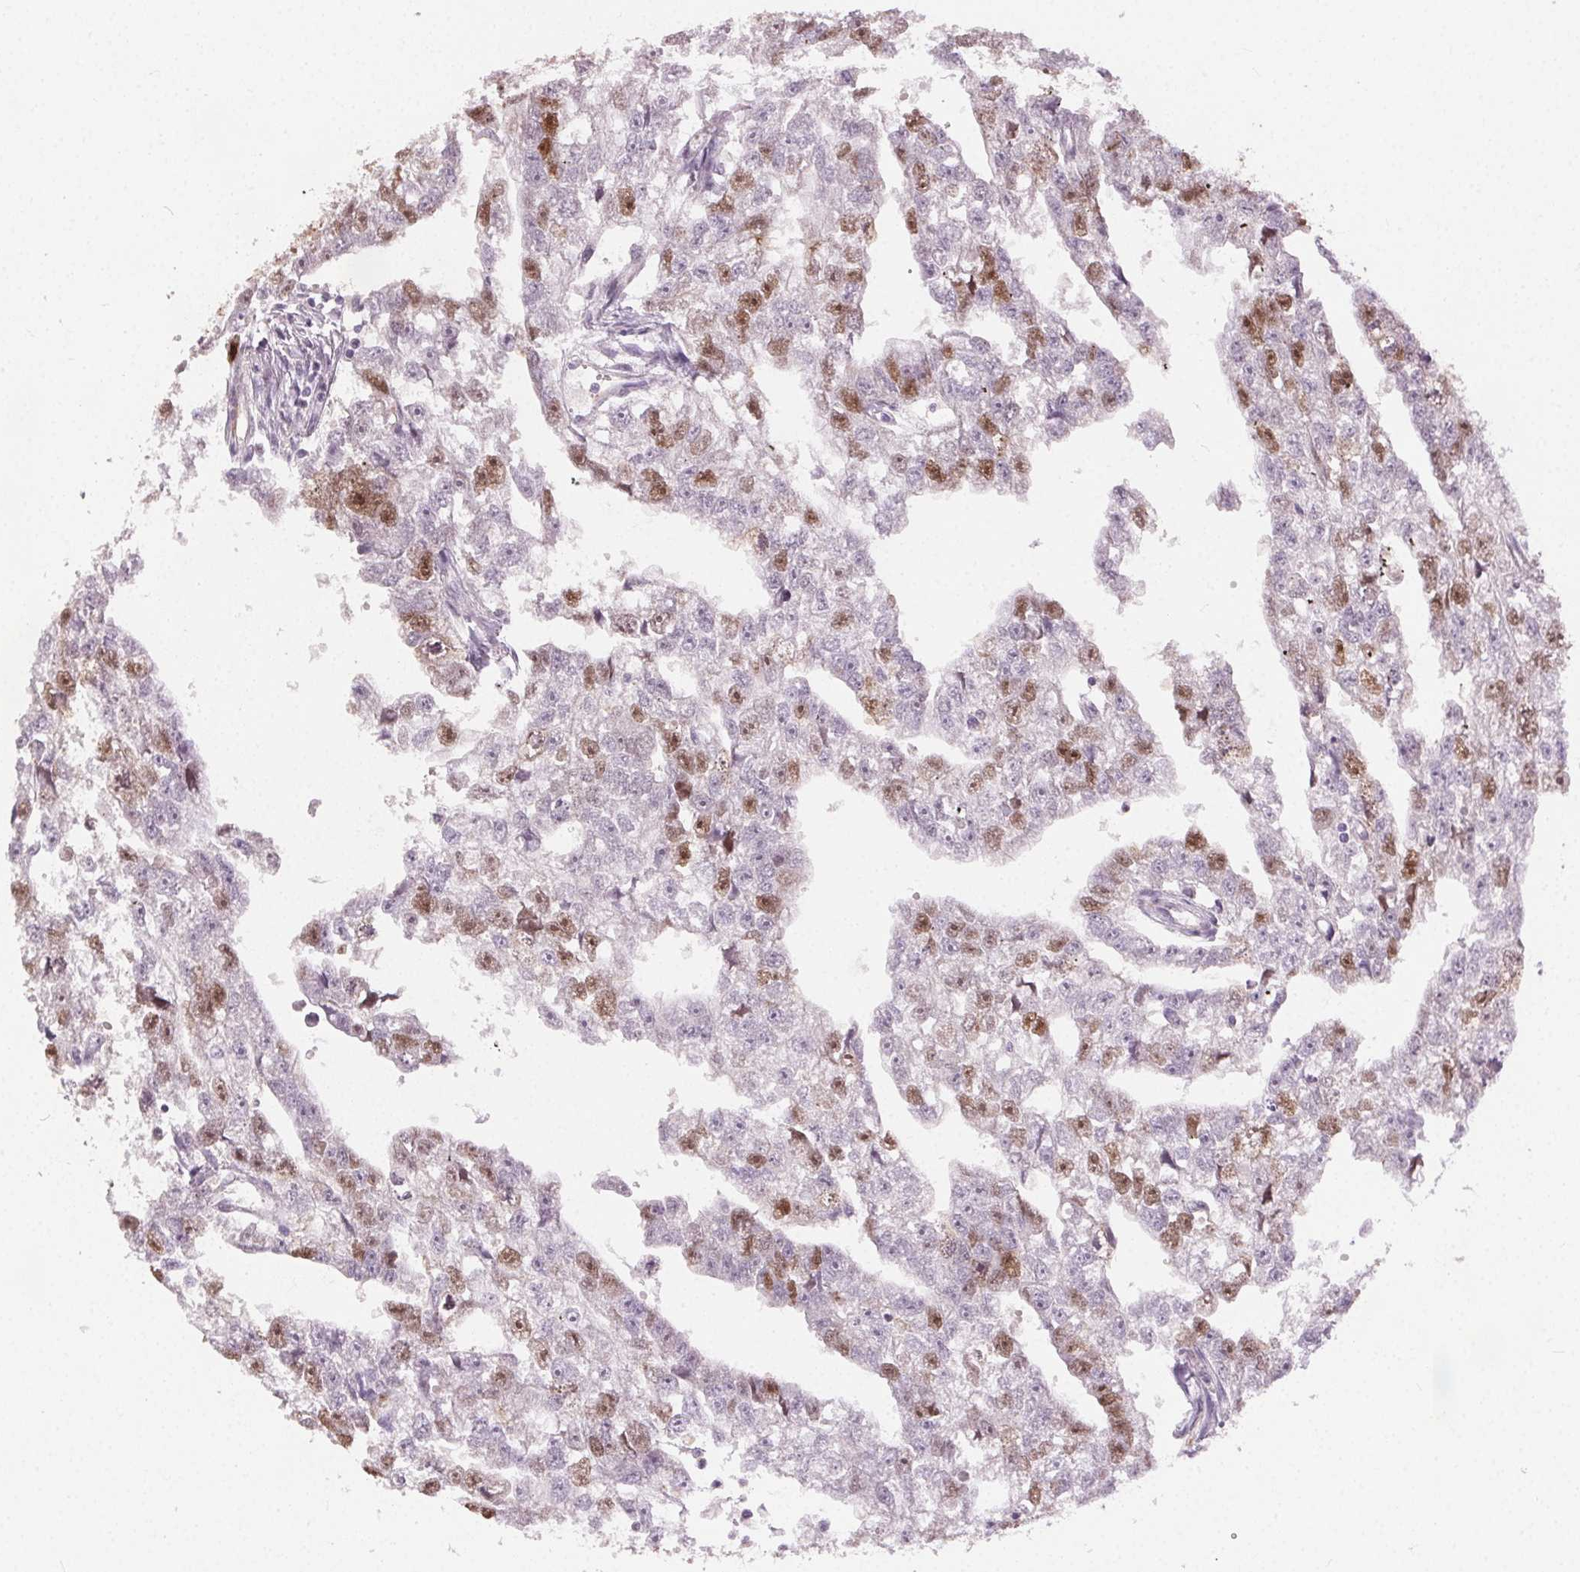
{"staining": {"intensity": "moderate", "quantity": "25%-75%", "location": "nuclear"}, "tissue": "testis cancer", "cell_type": "Tumor cells", "image_type": "cancer", "snomed": [{"axis": "morphology", "description": "Carcinoma, Embryonal, NOS"}, {"axis": "morphology", "description": "Teratoma, malignant, NOS"}, {"axis": "topography", "description": "Testis"}], "caption": "High-magnification brightfield microscopy of testis cancer stained with DAB (brown) and counterstained with hematoxylin (blue). tumor cells exhibit moderate nuclear positivity is present in approximately25%-75% of cells.", "gene": "ANLN", "patient": {"sex": "male", "age": 44}}